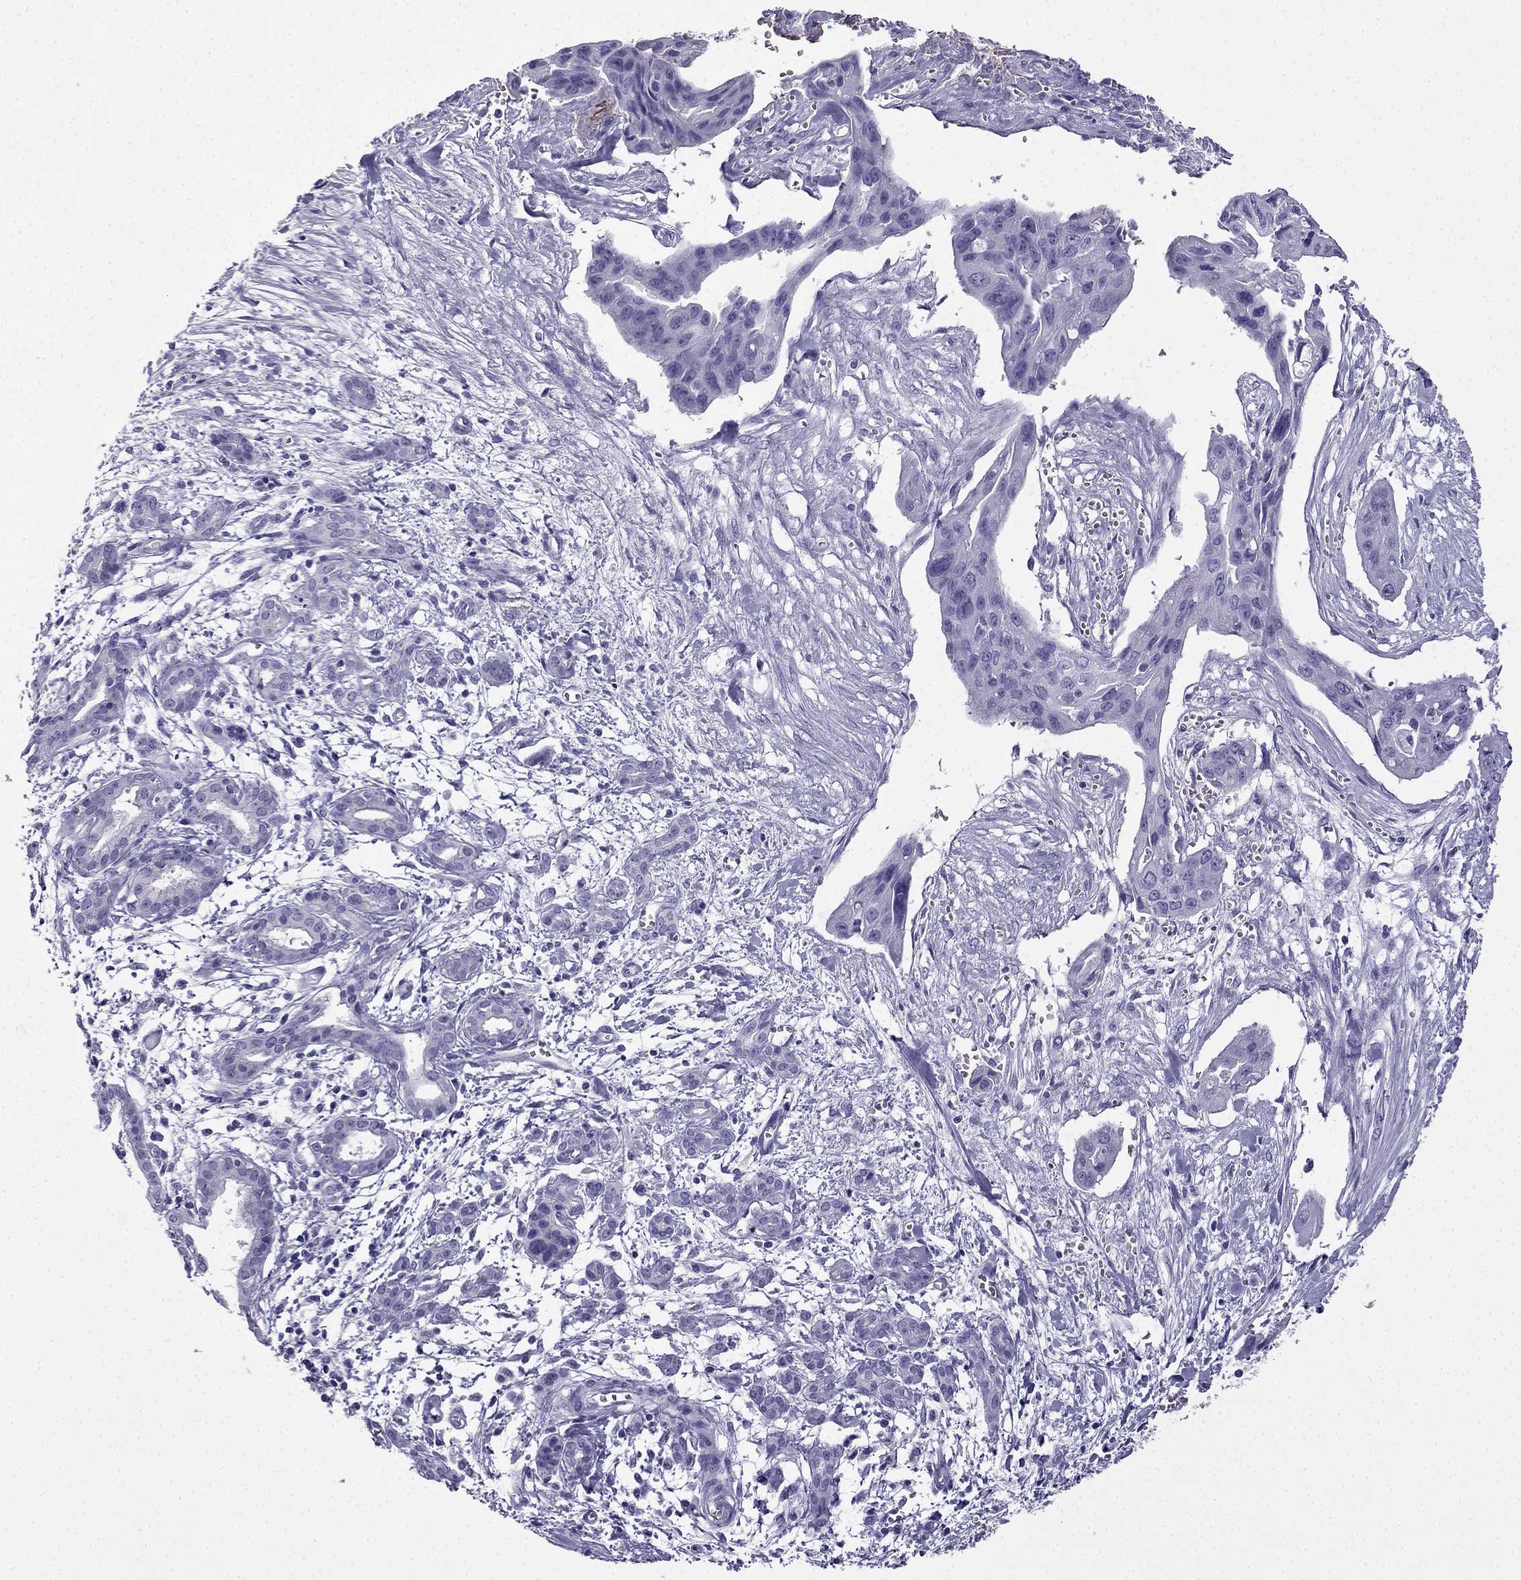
{"staining": {"intensity": "negative", "quantity": "none", "location": "none"}, "tissue": "pancreatic cancer", "cell_type": "Tumor cells", "image_type": "cancer", "snomed": [{"axis": "morphology", "description": "Adenocarcinoma, NOS"}, {"axis": "topography", "description": "Pancreas"}], "caption": "Immunohistochemistry (IHC) image of human pancreatic cancer stained for a protein (brown), which displays no staining in tumor cells.", "gene": "CDHR4", "patient": {"sex": "male", "age": 60}}